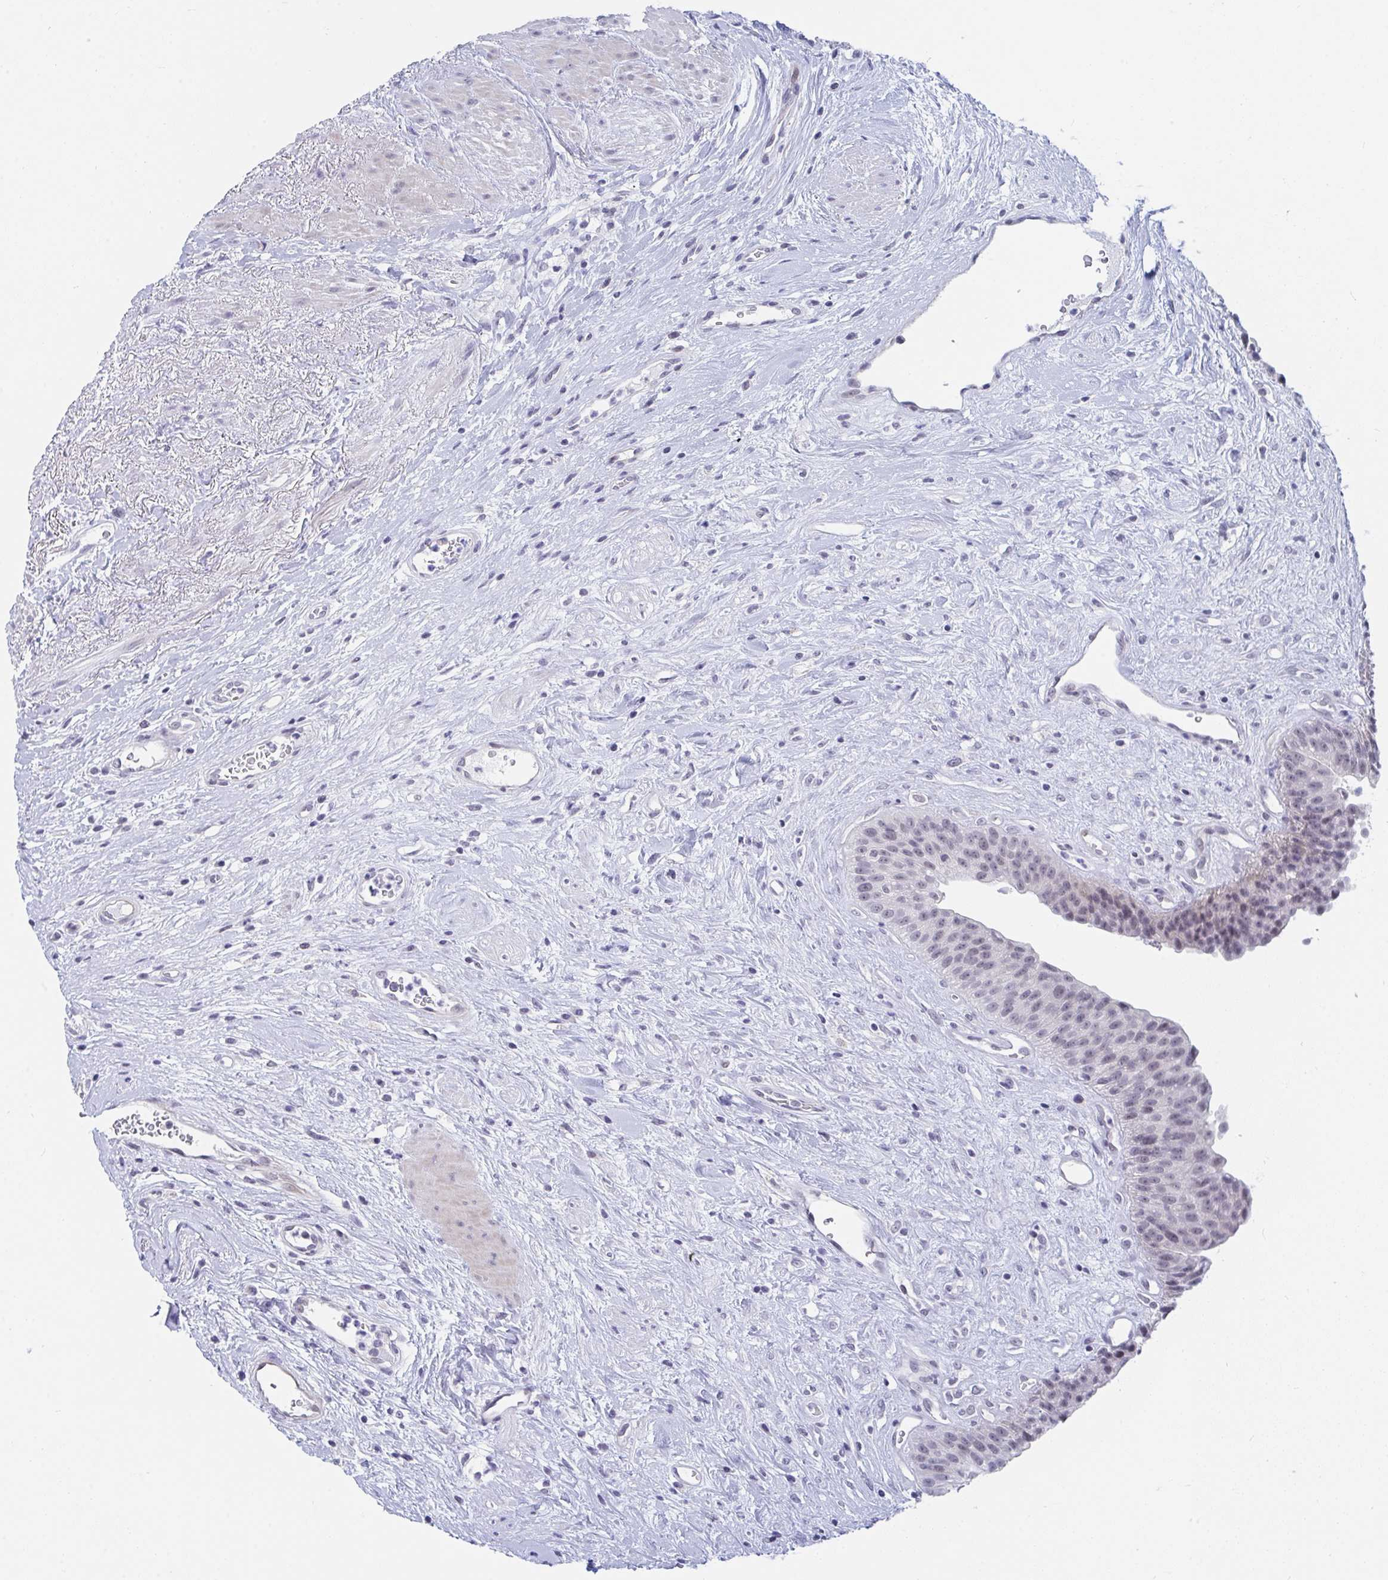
{"staining": {"intensity": "weak", "quantity": "25%-75%", "location": "nuclear"}, "tissue": "urinary bladder", "cell_type": "Urothelial cells", "image_type": "normal", "snomed": [{"axis": "morphology", "description": "Normal tissue, NOS"}, {"axis": "topography", "description": "Urinary bladder"}], "caption": "Normal urinary bladder exhibits weak nuclear expression in approximately 25%-75% of urothelial cells, visualized by immunohistochemistry.", "gene": "DAOA", "patient": {"sex": "female", "age": 56}}